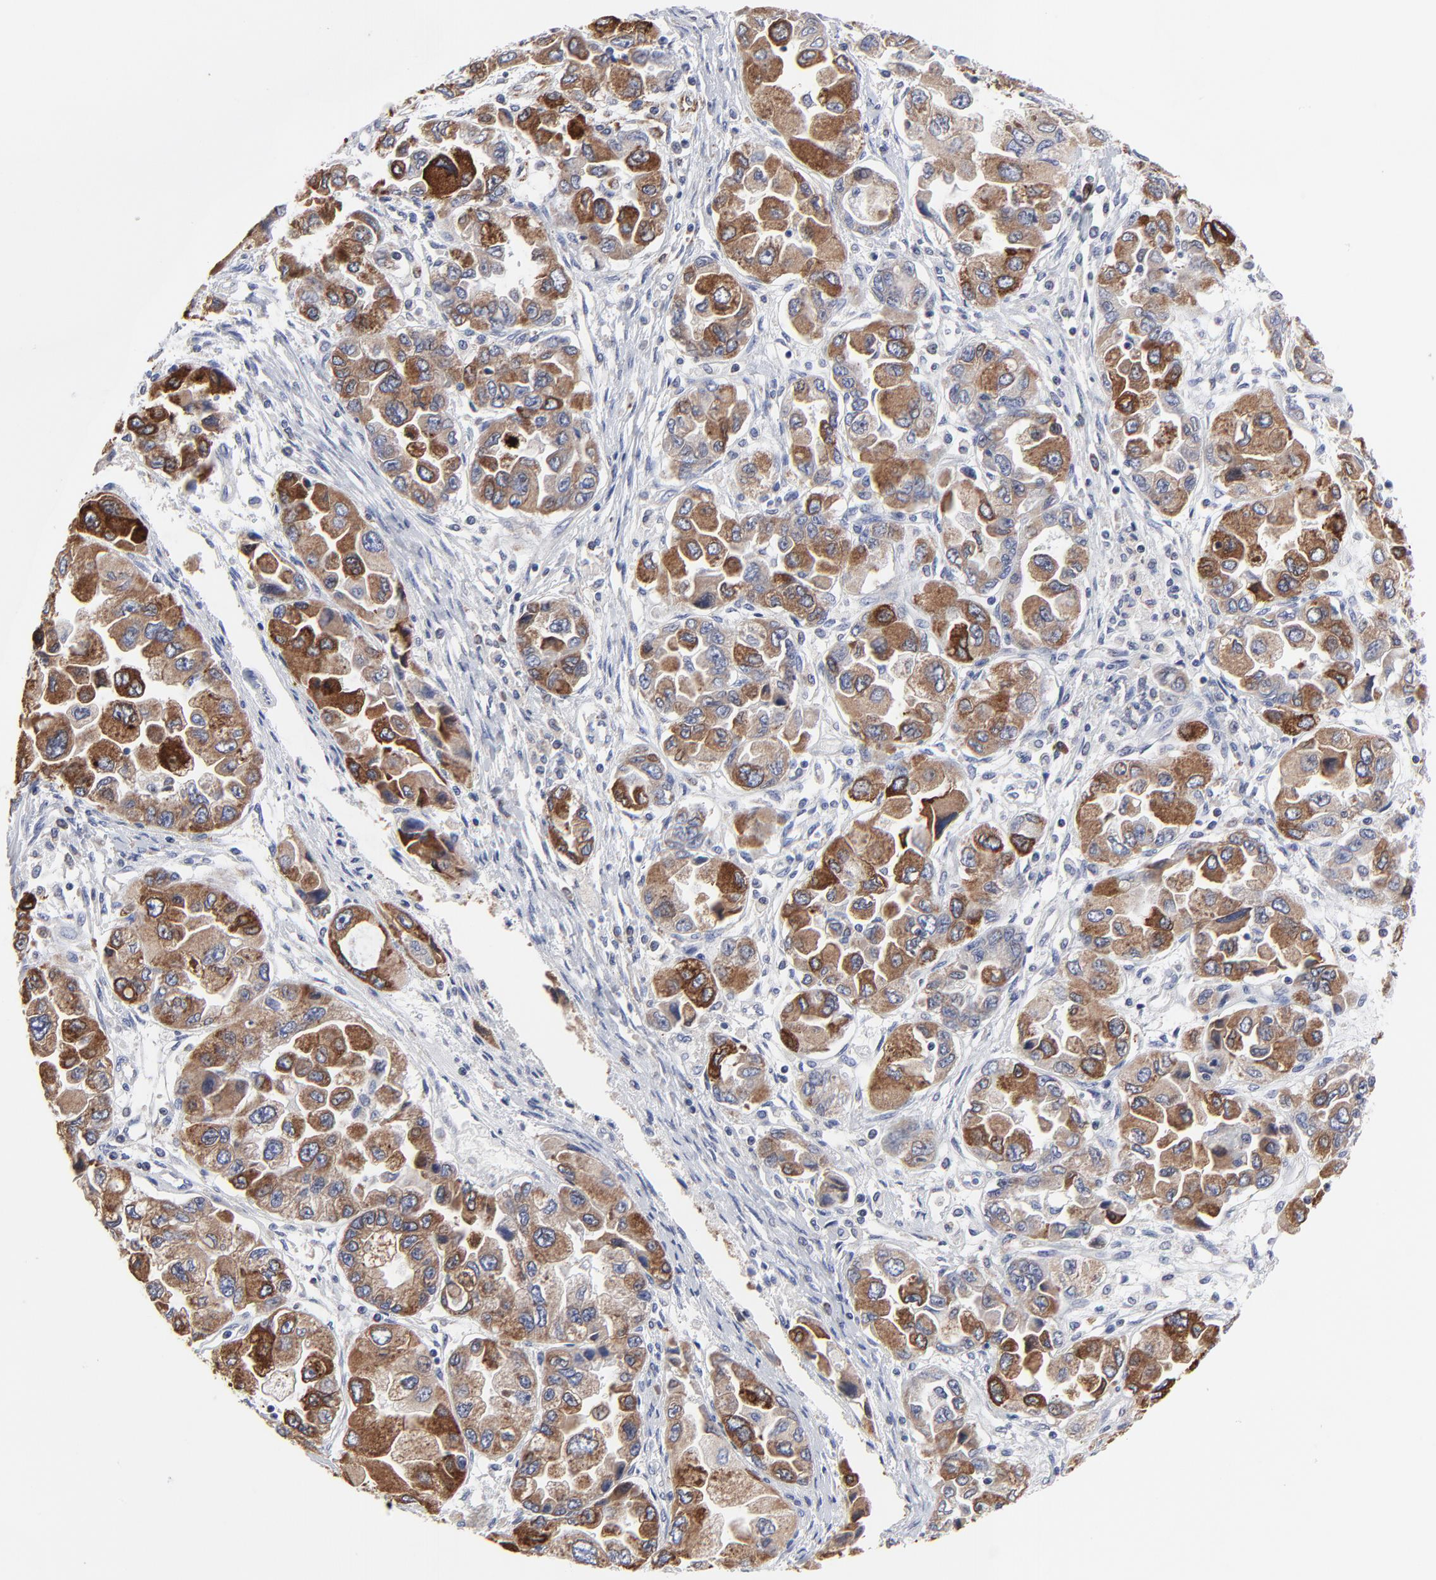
{"staining": {"intensity": "strong", "quantity": "25%-75%", "location": "cytoplasmic/membranous"}, "tissue": "ovarian cancer", "cell_type": "Tumor cells", "image_type": "cancer", "snomed": [{"axis": "morphology", "description": "Cystadenocarcinoma, serous, NOS"}, {"axis": "topography", "description": "Ovary"}], "caption": "IHC image of human ovarian serous cystadenocarcinoma stained for a protein (brown), which demonstrates high levels of strong cytoplasmic/membranous staining in approximately 25%-75% of tumor cells.", "gene": "TRIM22", "patient": {"sex": "female", "age": 84}}